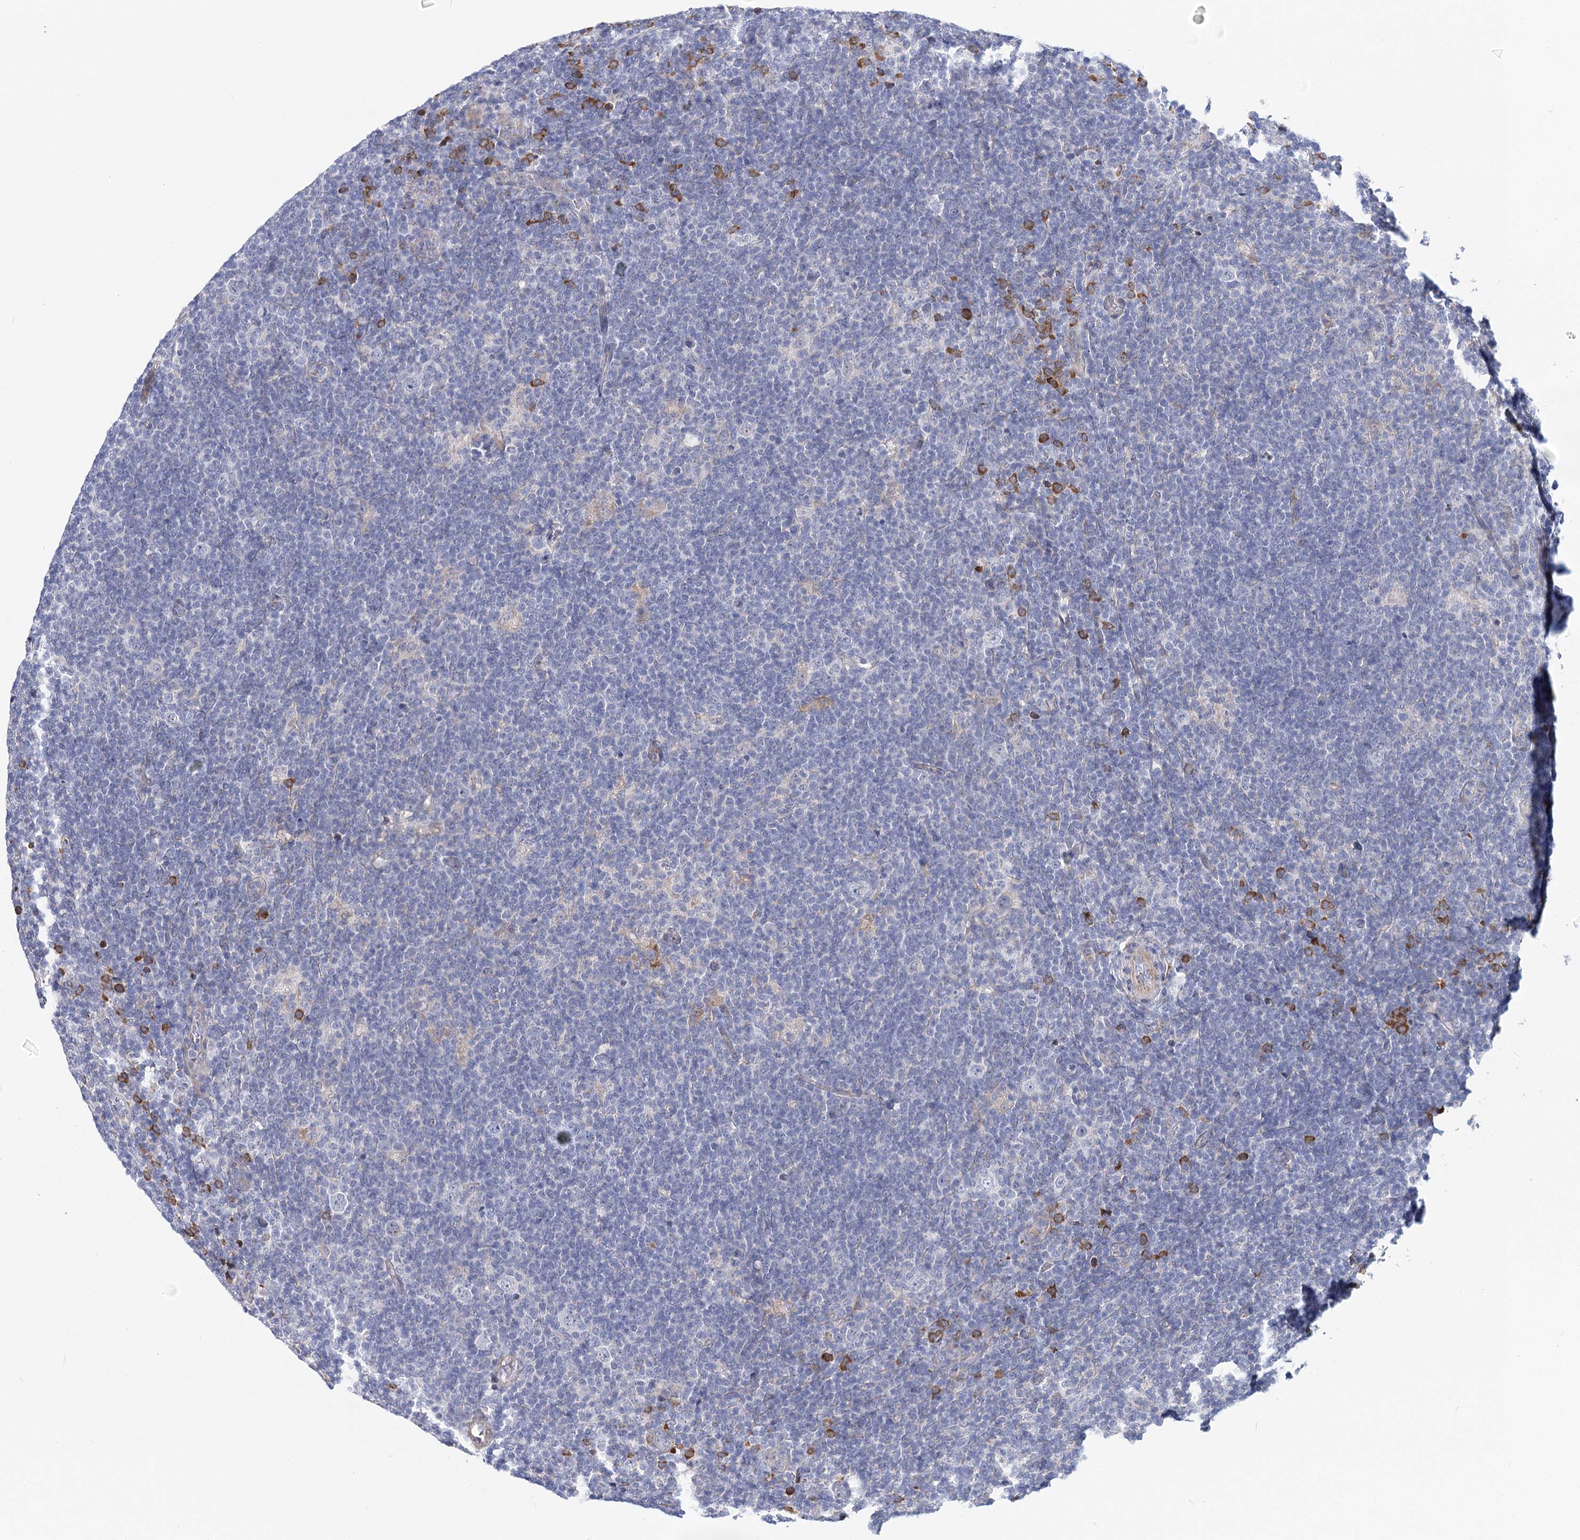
{"staining": {"intensity": "negative", "quantity": "none", "location": "none"}, "tissue": "lymphoma", "cell_type": "Tumor cells", "image_type": "cancer", "snomed": [{"axis": "morphology", "description": "Hodgkin's disease, NOS"}, {"axis": "topography", "description": "Lymph node"}], "caption": "IHC histopathology image of neoplastic tissue: Hodgkin's disease stained with DAB shows no significant protein positivity in tumor cells. (Stains: DAB (3,3'-diaminobenzidine) IHC with hematoxylin counter stain, Microscopy: brightfield microscopy at high magnification).", "gene": "TEX12", "patient": {"sex": "female", "age": 57}}